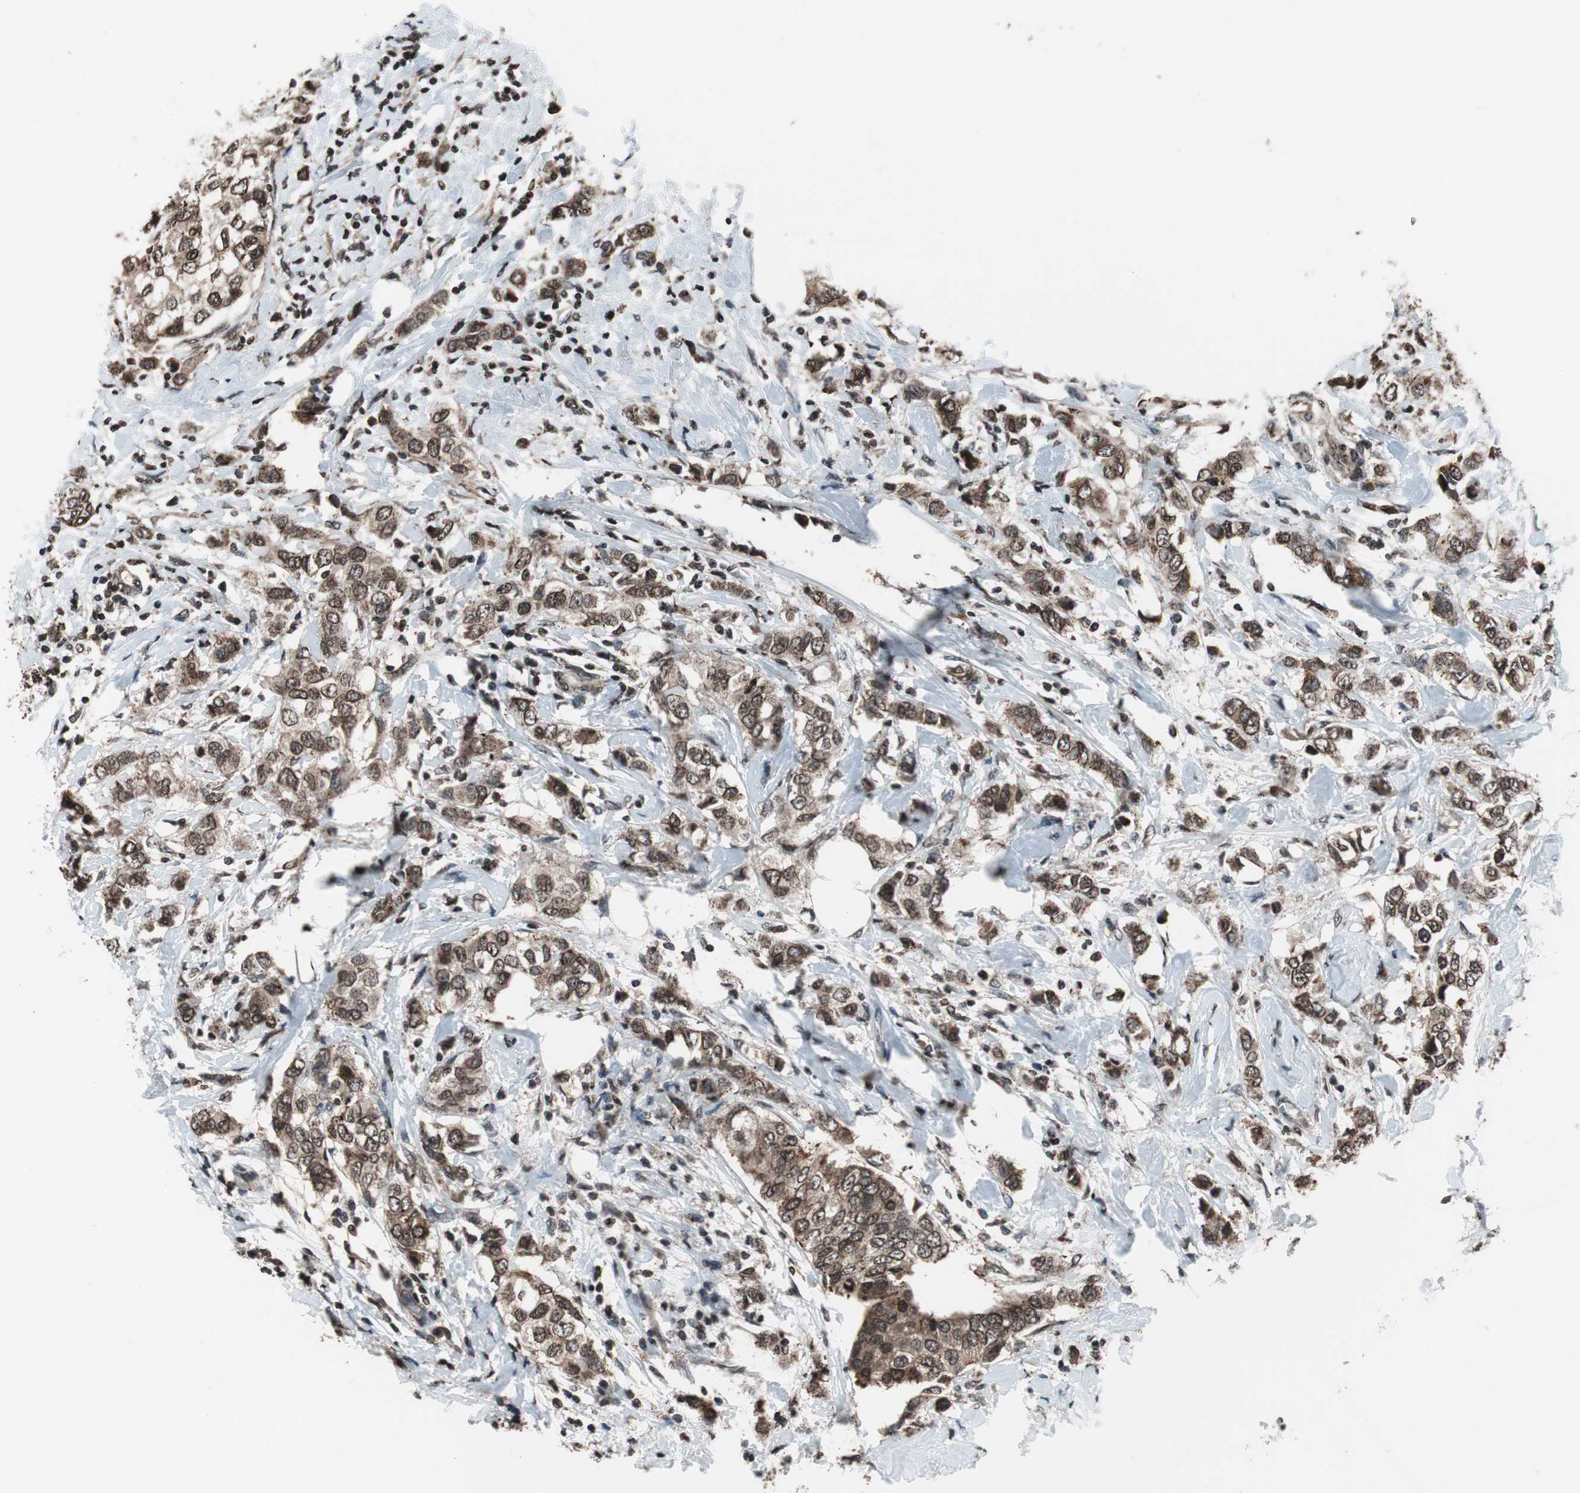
{"staining": {"intensity": "moderate", "quantity": ">75%", "location": "cytoplasmic/membranous,nuclear"}, "tissue": "breast cancer", "cell_type": "Tumor cells", "image_type": "cancer", "snomed": [{"axis": "morphology", "description": "Duct carcinoma"}, {"axis": "topography", "description": "Breast"}], "caption": "Invasive ductal carcinoma (breast) stained for a protein exhibits moderate cytoplasmic/membranous and nuclear positivity in tumor cells.", "gene": "RFC1", "patient": {"sex": "female", "age": 50}}